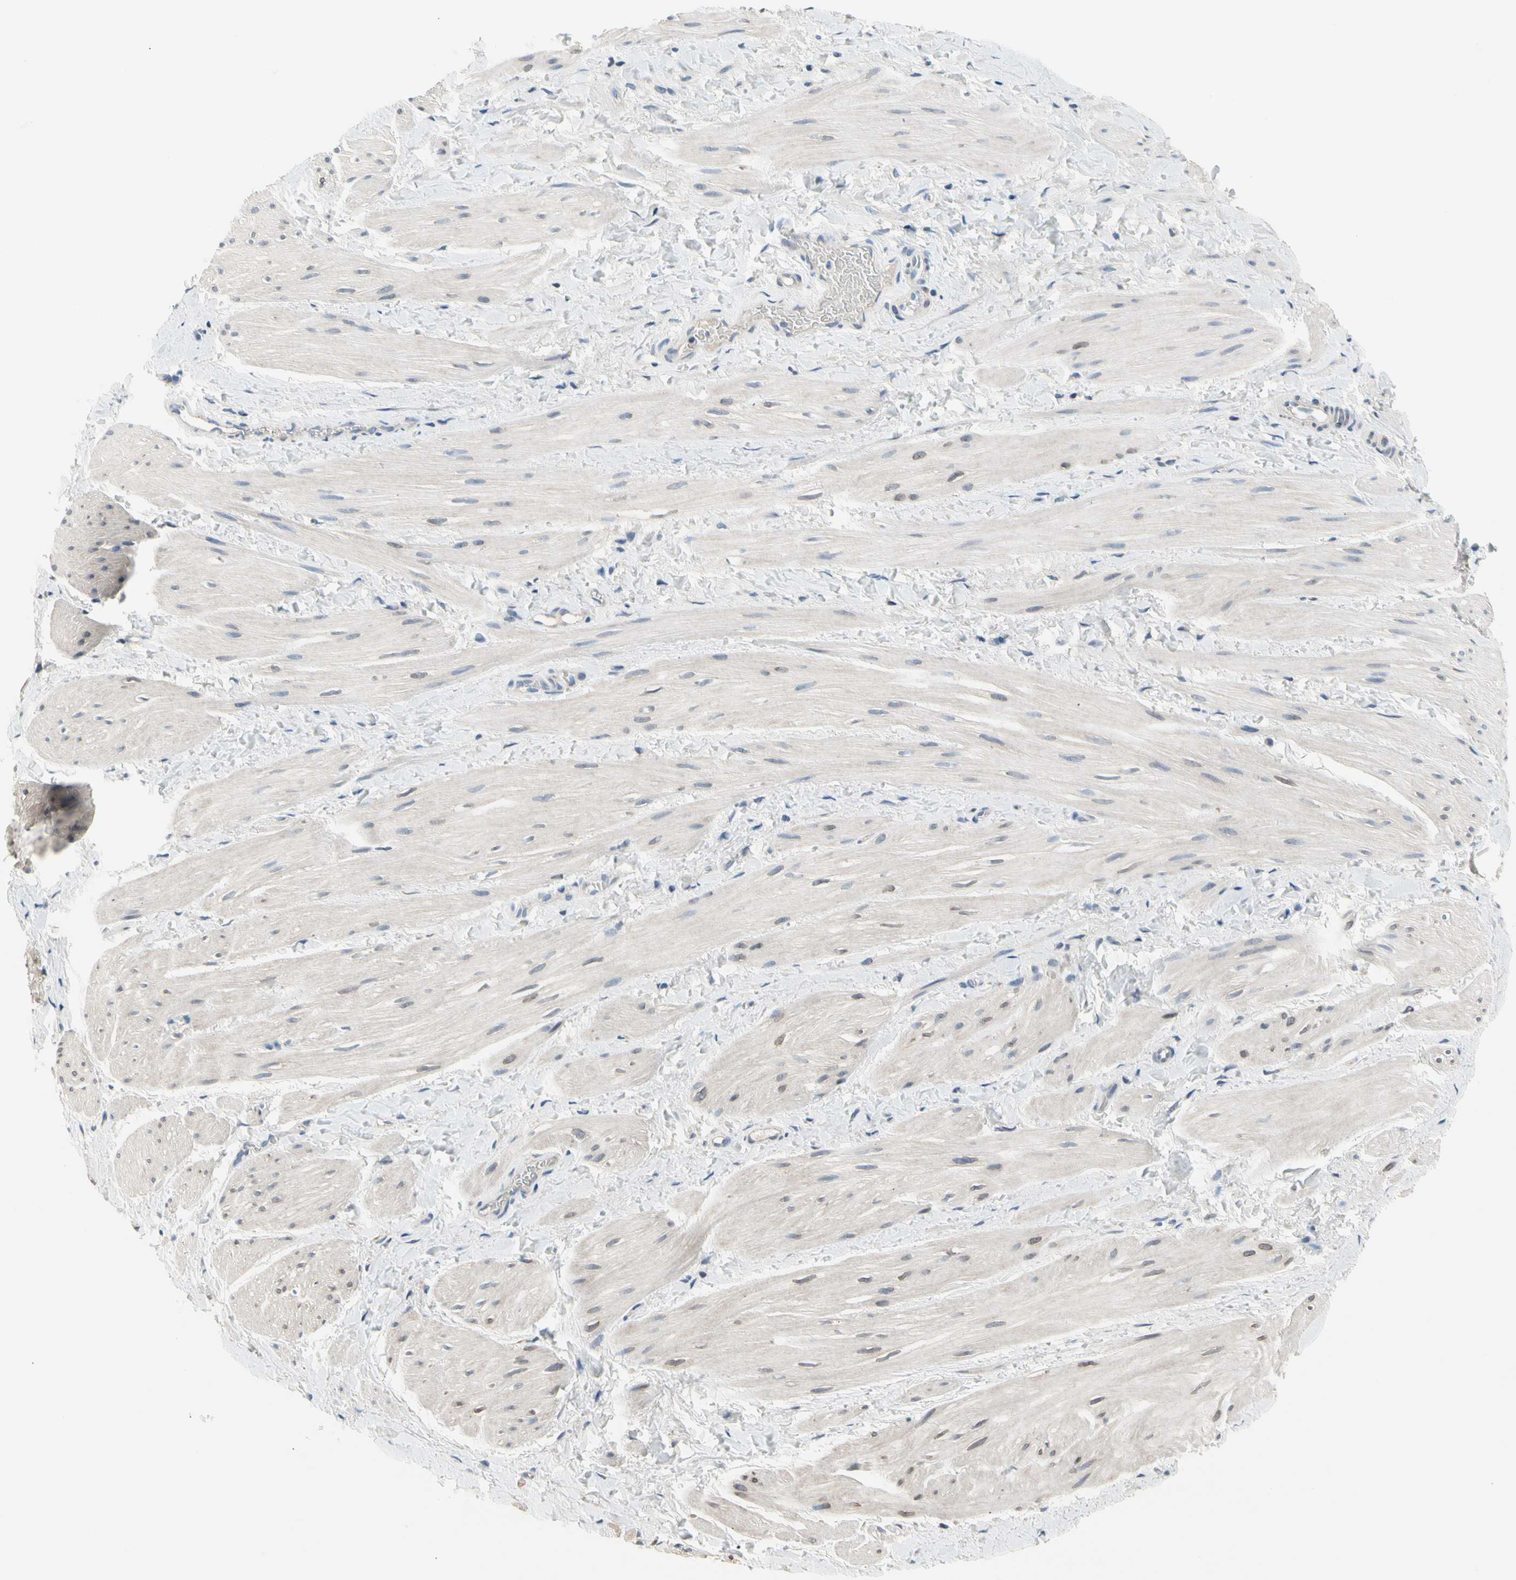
{"staining": {"intensity": "negative", "quantity": "none", "location": "none"}, "tissue": "smooth muscle", "cell_type": "Smooth muscle cells", "image_type": "normal", "snomed": [{"axis": "morphology", "description": "Normal tissue, NOS"}, {"axis": "topography", "description": "Smooth muscle"}], "caption": "Smooth muscle cells are negative for brown protein staining in unremarkable smooth muscle.", "gene": "NFASC", "patient": {"sex": "male", "age": 16}}